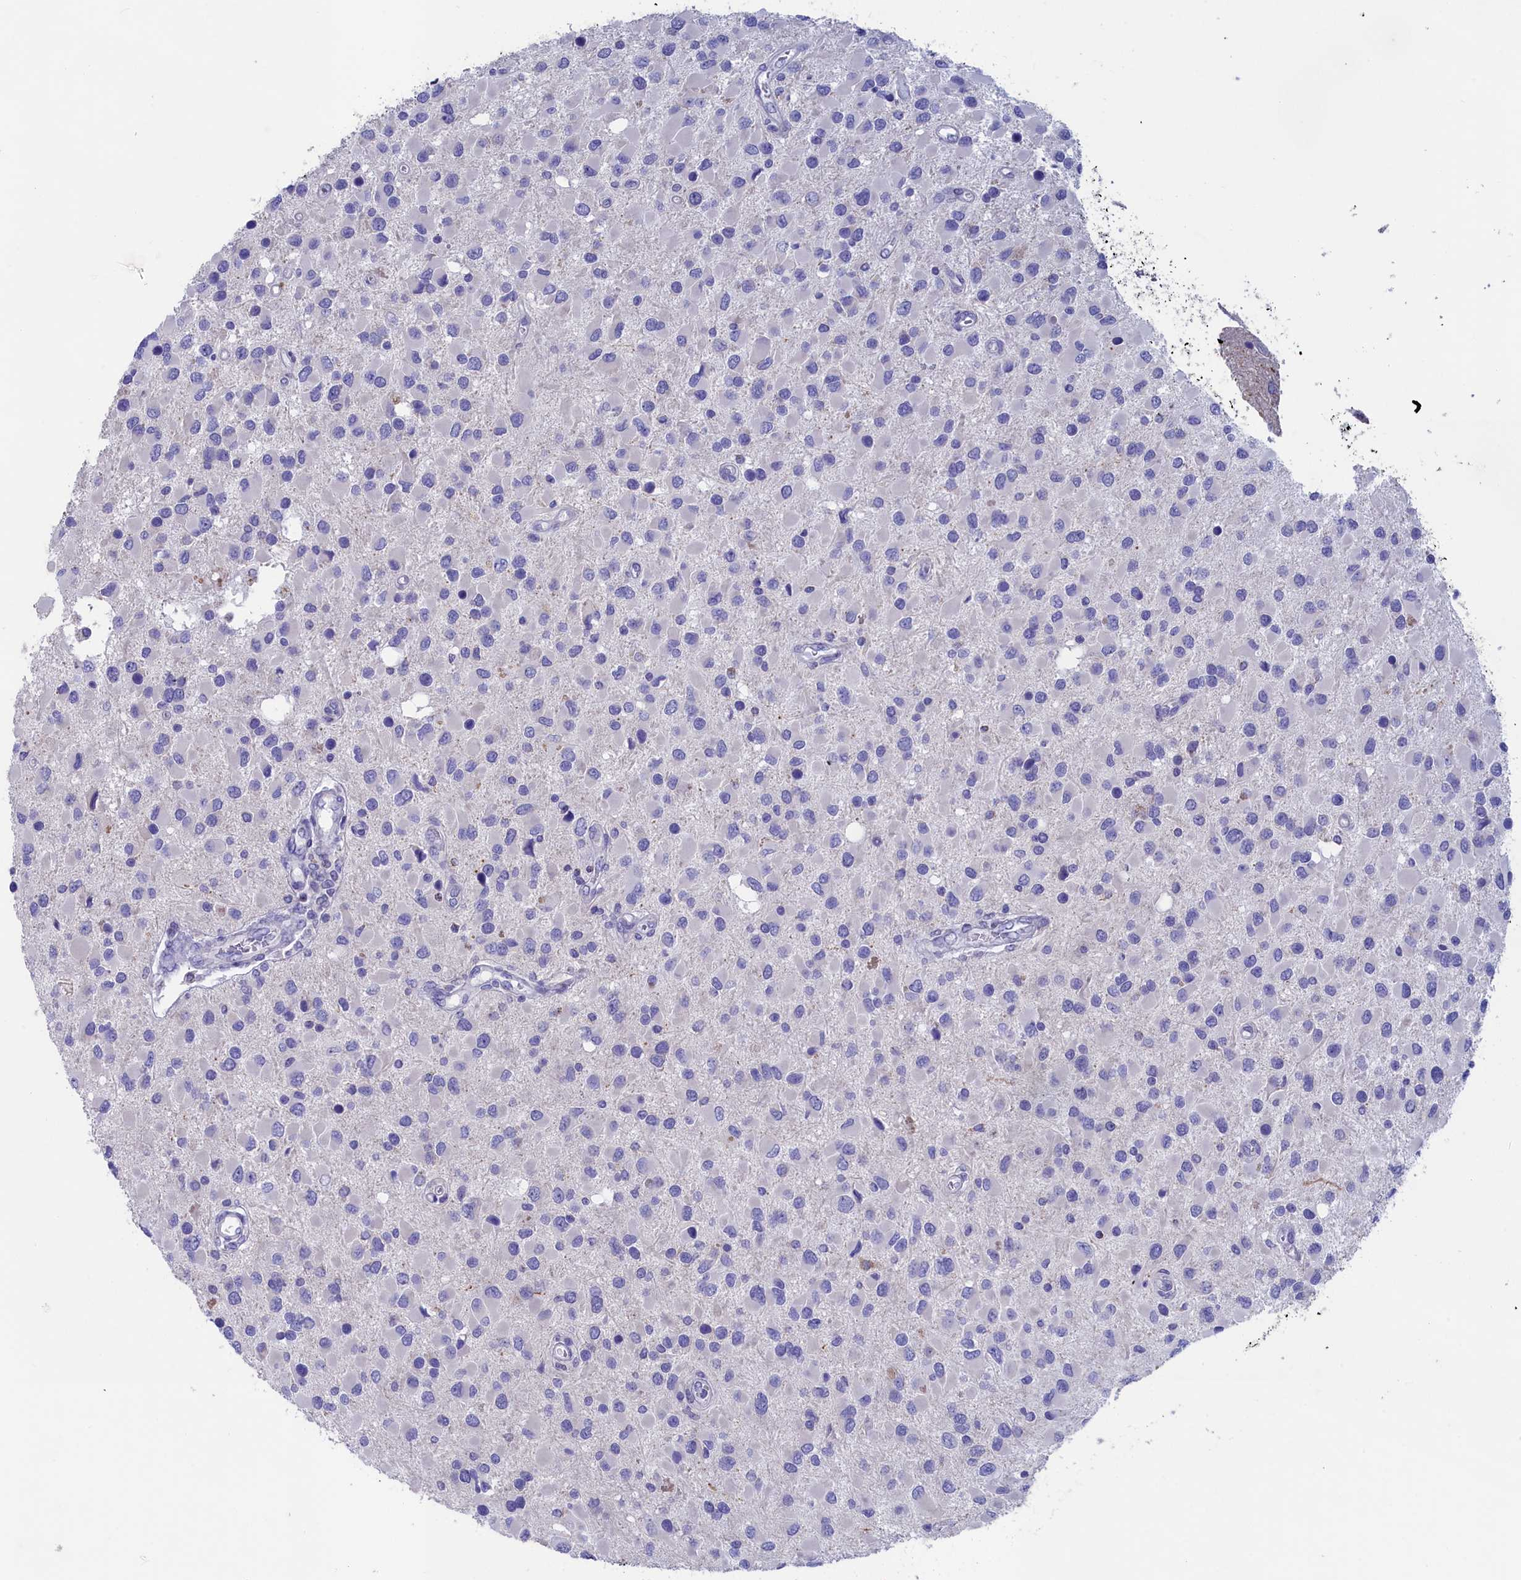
{"staining": {"intensity": "negative", "quantity": "none", "location": "none"}, "tissue": "glioma", "cell_type": "Tumor cells", "image_type": "cancer", "snomed": [{"axis": "morphology", "description": "Glioma, malignant, High grade"}, {"axis": "topography", "description": "Brain"}], "caption": "The image shows no significant positivity in tumor cells of malignant glioma (high-grade).", "gene": "PRDM12", "patient": {"sex": "male", "age": 53}}